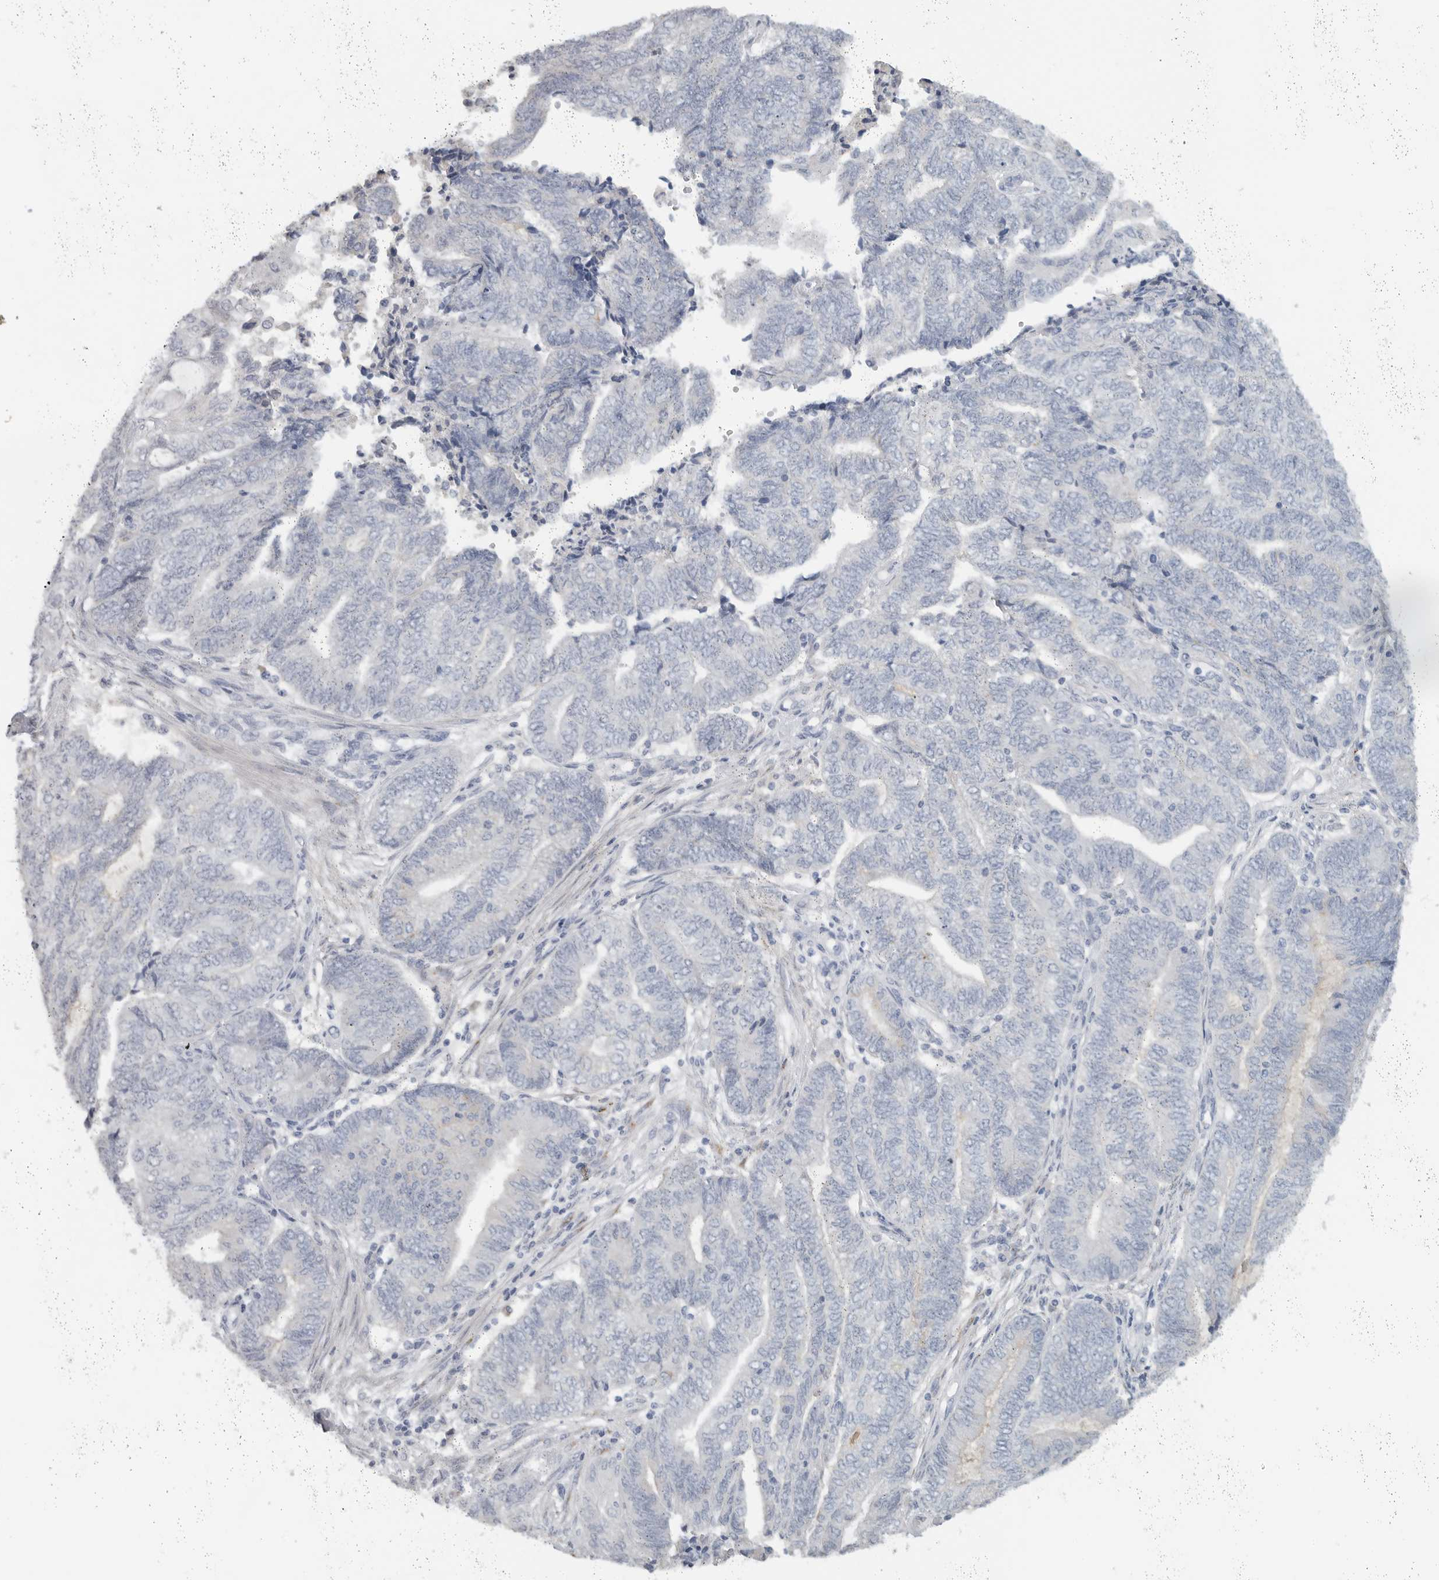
{"staining": {"intensity": "negative", "quantity": "none", "location": "none"}, "tissue": "endometrial cancer", "cell_type": "Tumor cells", "image_type": "cancer", "snomed": [{"axis": "morphology", "description": "Adenocarcinoma, NOS"}, {"axis": "topography", "description": "Uterus"}, {"axis": "topography", "description": "Endometrium"}], "caption": "Micrograph shows no protein positivity in tumor cells of adenocarcinoma (endometrial) tissue.", "gene": "PAM", "patient": {"sex": "female", "age": 70}}